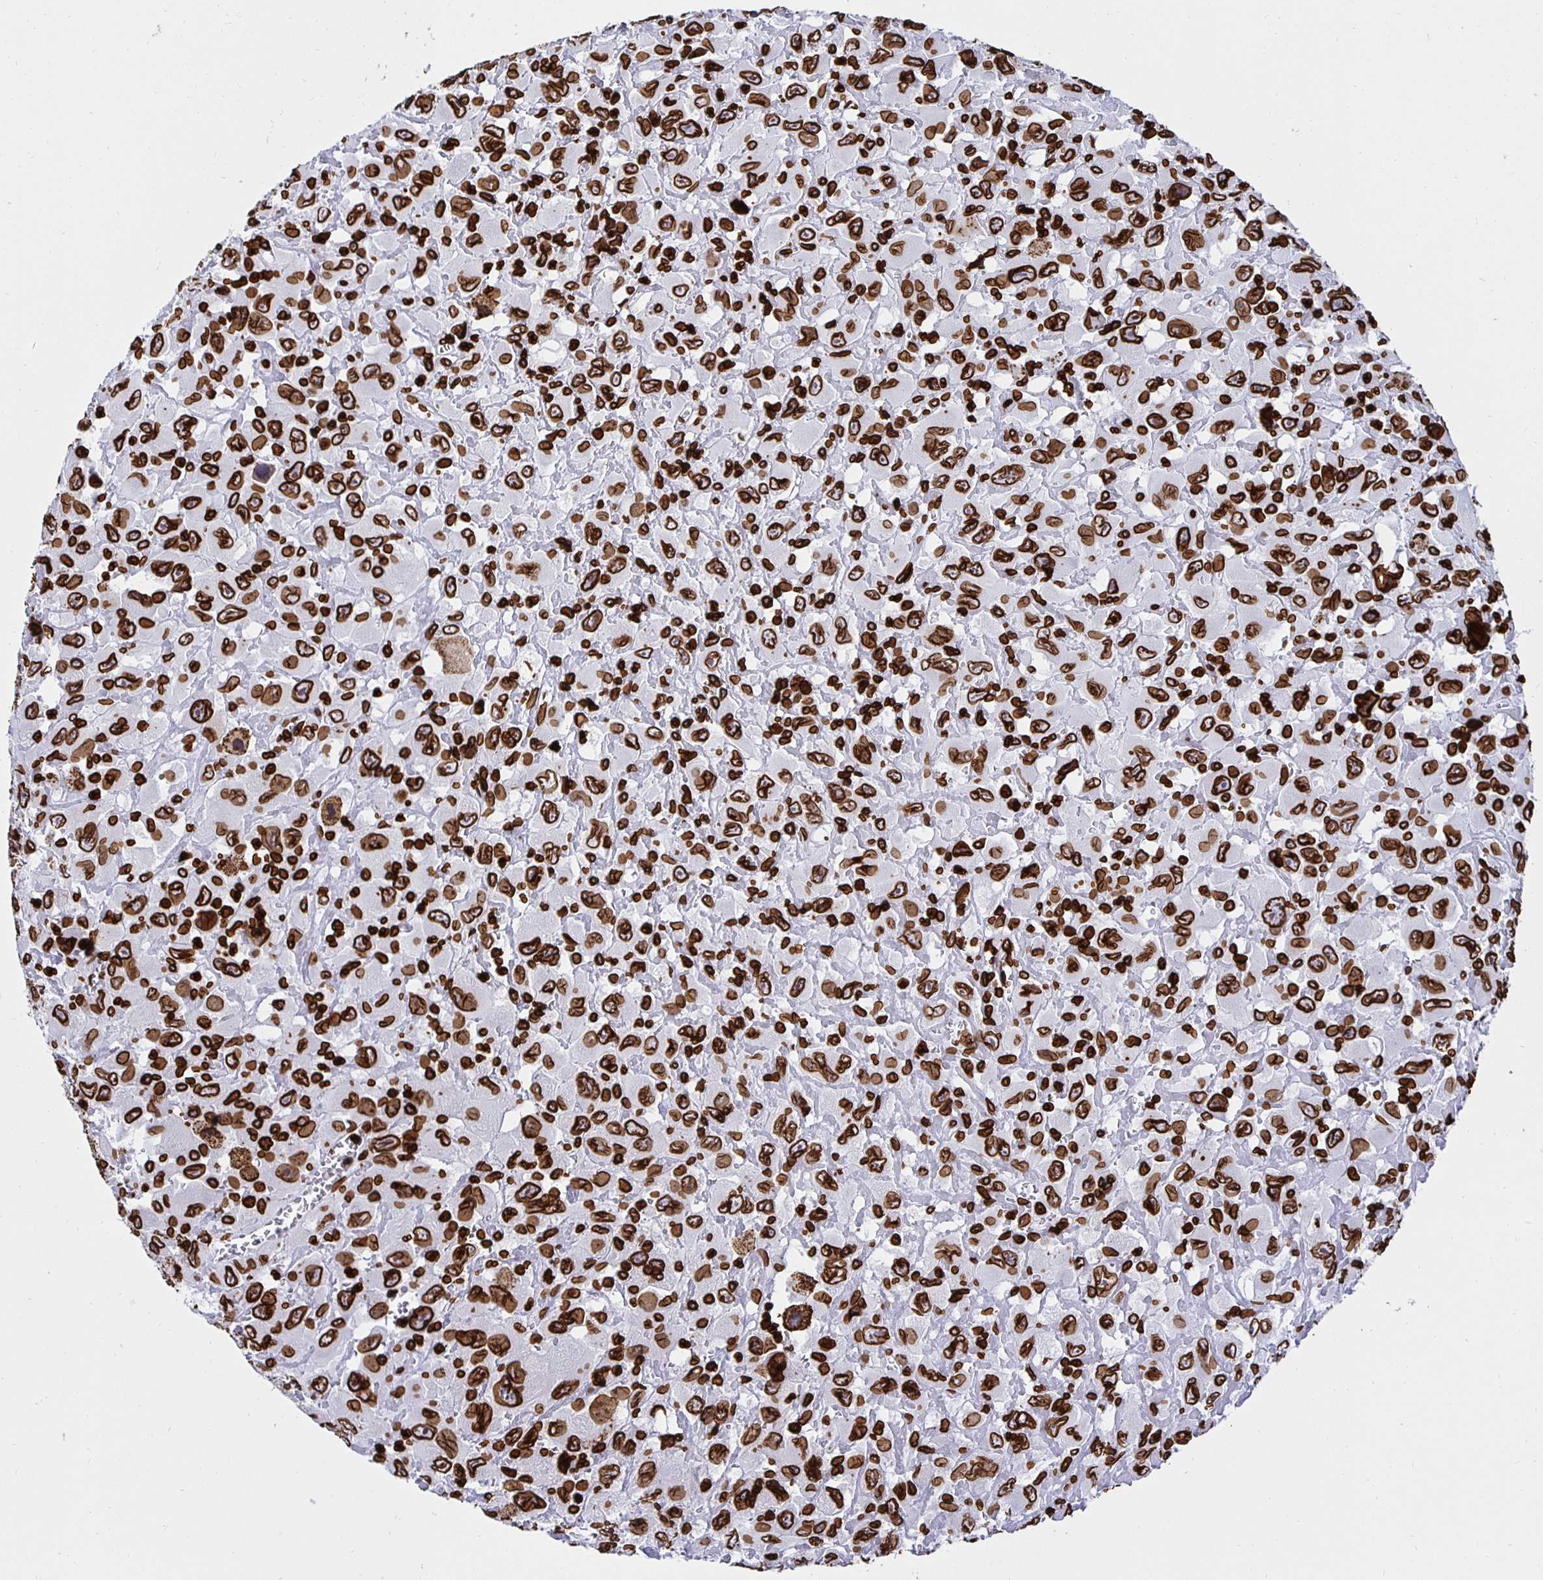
{"staining": {"intensity": "strong", "quantity": ">75%", "location": "cytoplasmic/membranous,nuclear"}, "tissue": "head and neck cancer", "cell_type": "Tumor cells", "image_type": "cancer", "snomed": [{"axis": "morphology", "description": "Squamous cell carcinoma, NOS"}, {"axis": "morphology", "description": "Squamous cell carcinoma, metastatic, NOS"}, {"axis": "topography", "description": "Oral tissue"}, {"axis": "topography", "description": "Head-Neck"}], "caption": "Immunohistochemical staining of head and neck squamous cell carcinoma demonstrates strong cytoplasmic/membranous and nuclear protein expression in approximately >75% of tumor cells.", "gene": "LMNB1", "patient": {"sex": "female", "age": 85}}